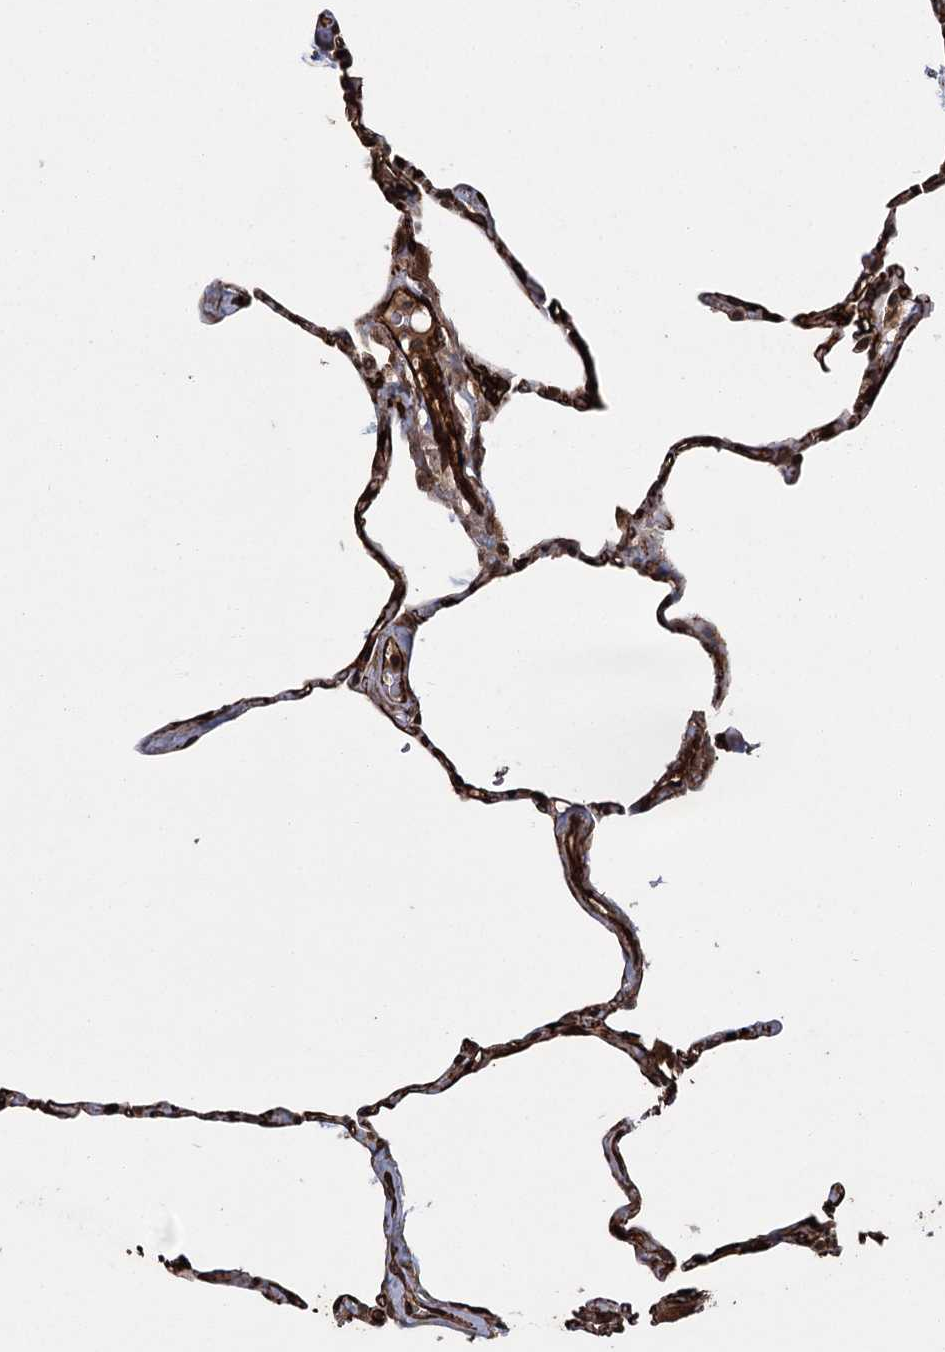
{"staining": {"intensity": "strong", "quantity": "25%-75%", "location": "cytoplasmic/membranous"}, "tissue": "lung", "cell_type": "Alveolar cells", "image_type": "normal", "snomed": [{"axis": "morphology", "description": "Normal tissue, NOS"}, {"axis": "topography", "description": "Lung"}], "caption": "Immunohistochemistry micrograph of unremarkable human lung stained for a protein (brown), which shows high levels of strong cytoplasmic/membranous staining in approximately 25%-75% of alveolar cells.", "gene": "RPAP3", "patient": {"sex": "male", "age": 65}}